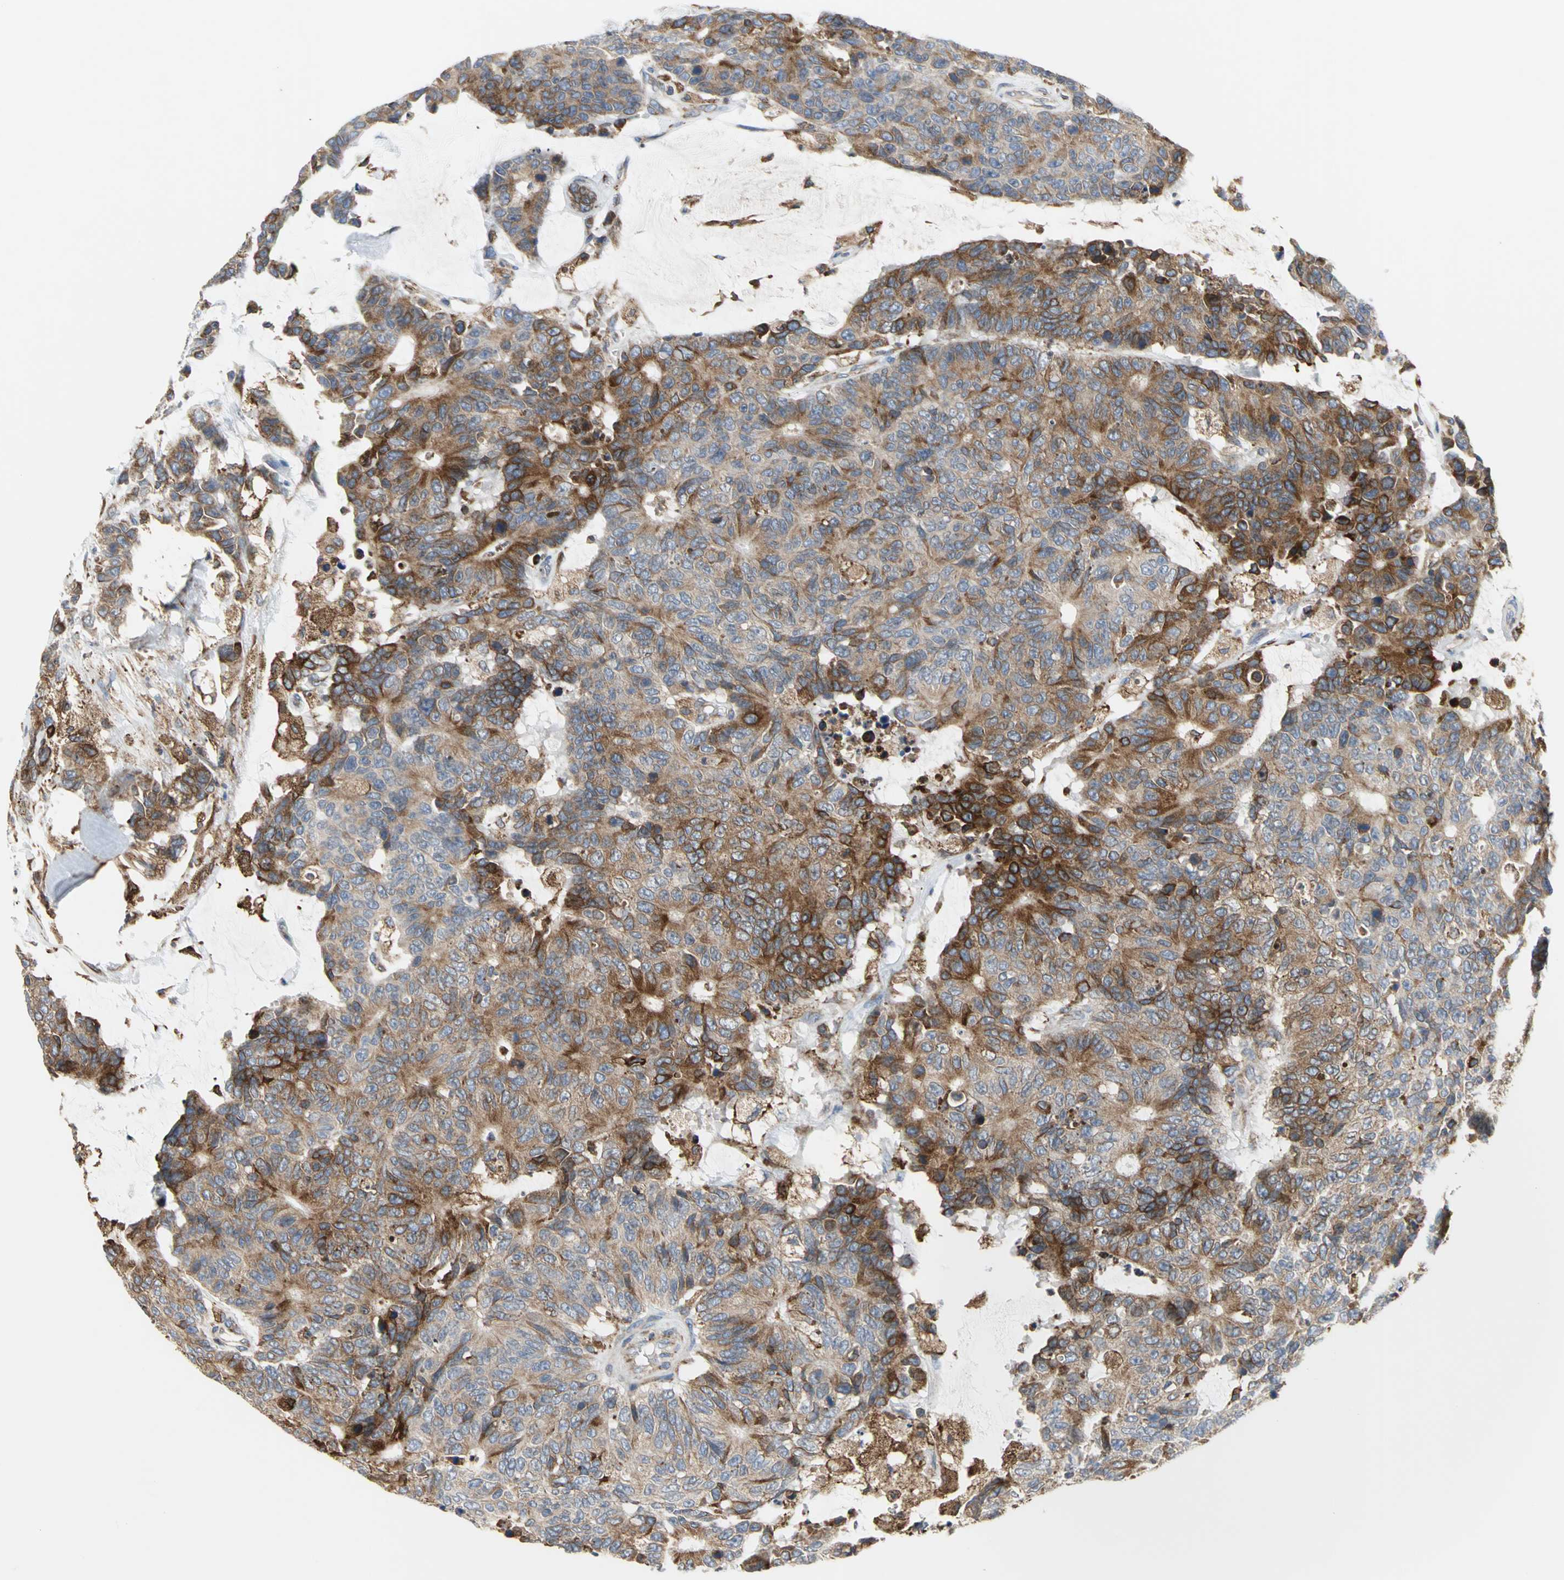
{"staining": {"intensity": "moderate", "quantity": ">75%", "location": "cytoplasmic/membranous"}, "tissue": "colorectal cancer", "cell_type": "Tumor cells", "image_type": "cancer", "snomed": [{"axis": "morphology", "description": "Adenocarcinoma, NOS"}, {"axis": "topography", "description": "Colon"}], "caption": "Brown immunohistochemical staining in colorectal cancer demonstrates moderate cytoplasmic/membranous expression in approximately >75% of tumor cells.", "gene": "SDF2L1", "patient": {"sex": "female", "age": 86}}